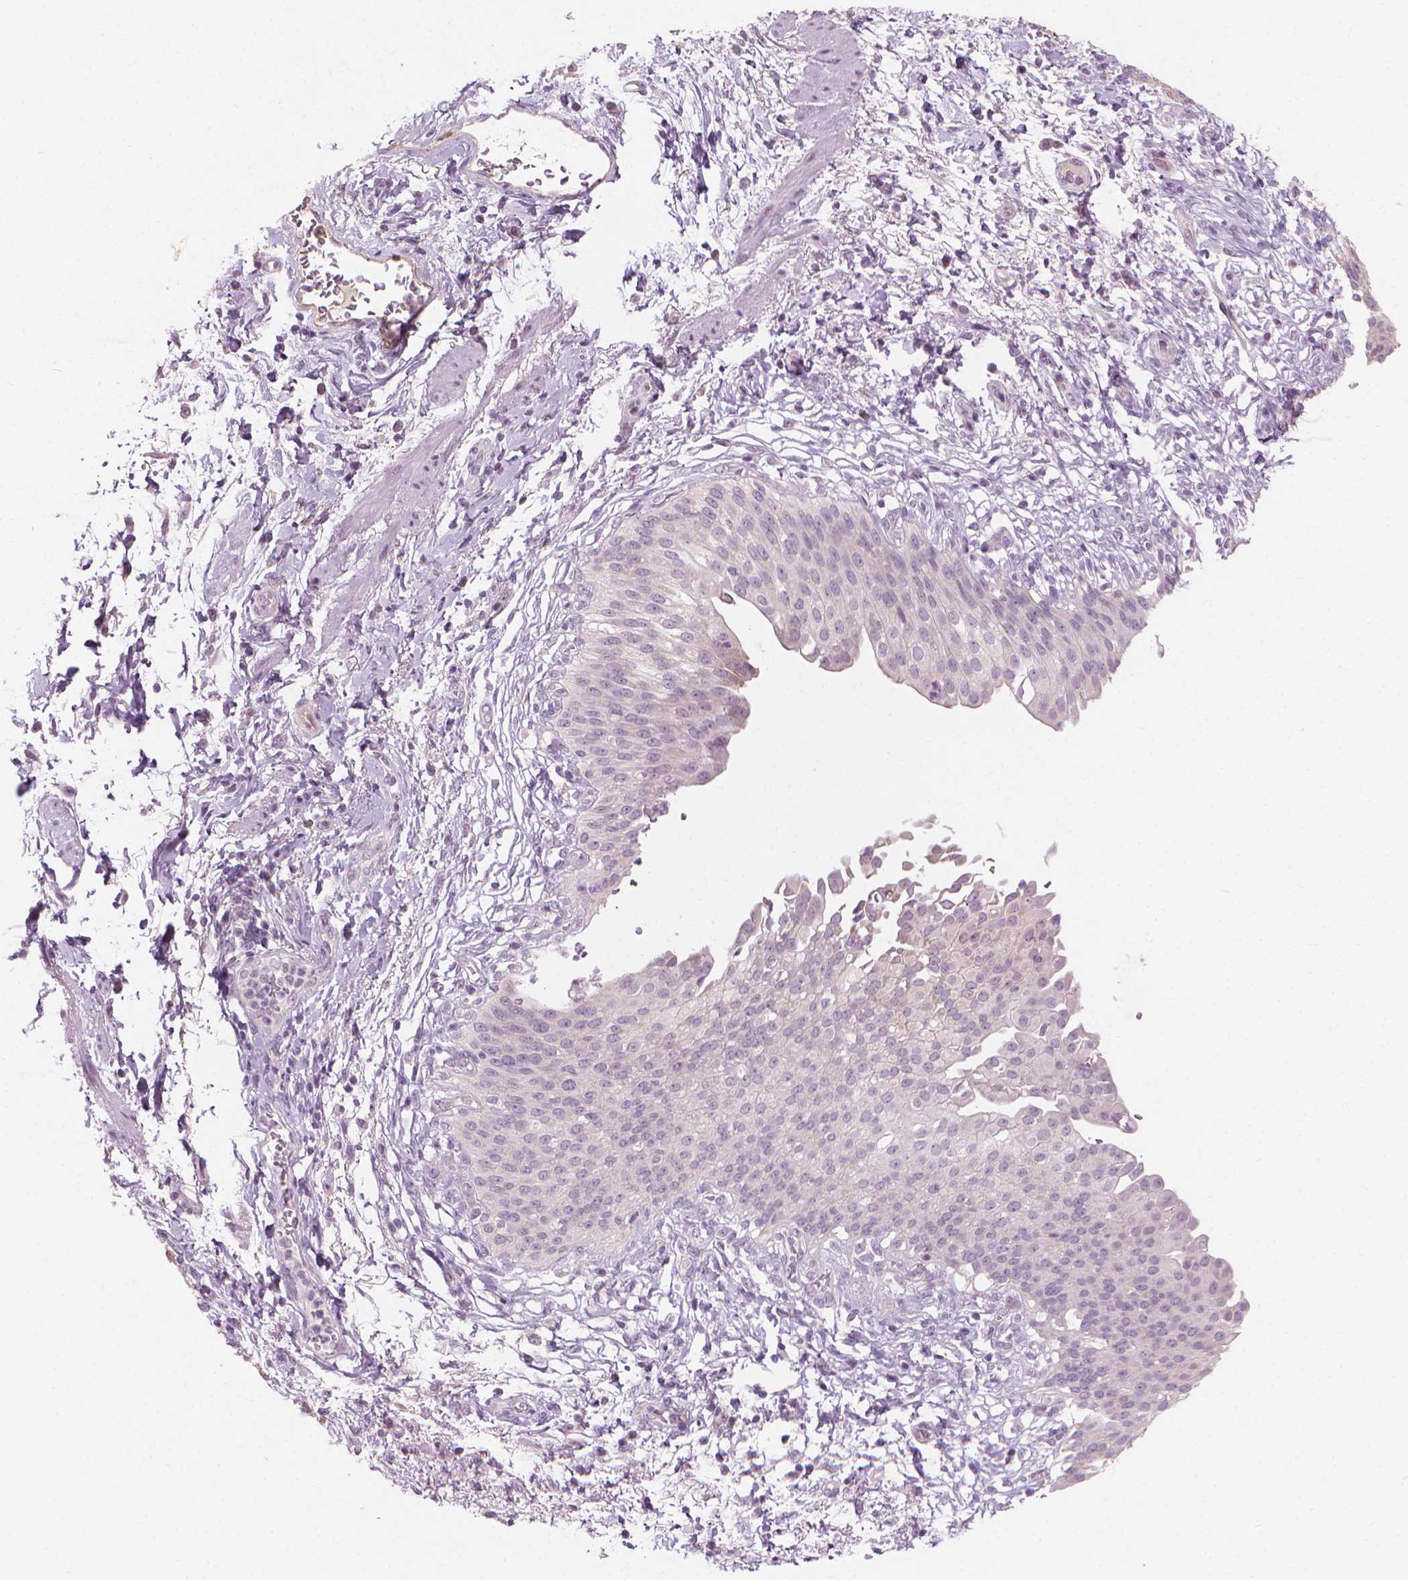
{"staining": {"intensity": "negative", "quantity": "none", "location": "none"}, "tissue": "urinary bladder", "cell_type": "Urothelial cells", "image_type": "normal", "snomed": [{"axis": "morphology", "description": "Normal tissue, NOS"}, {"axis": "topography", "description": "Urinary bladder"}, {"axis": "topography", "description": "Peripheral nerve tissue"}], "caption": "The micrograph demonstrates no significant expression in urothelial cells of urinary bladder.", "gene": "CFAP126", "patient": {"sex": "female", "age": 60}}